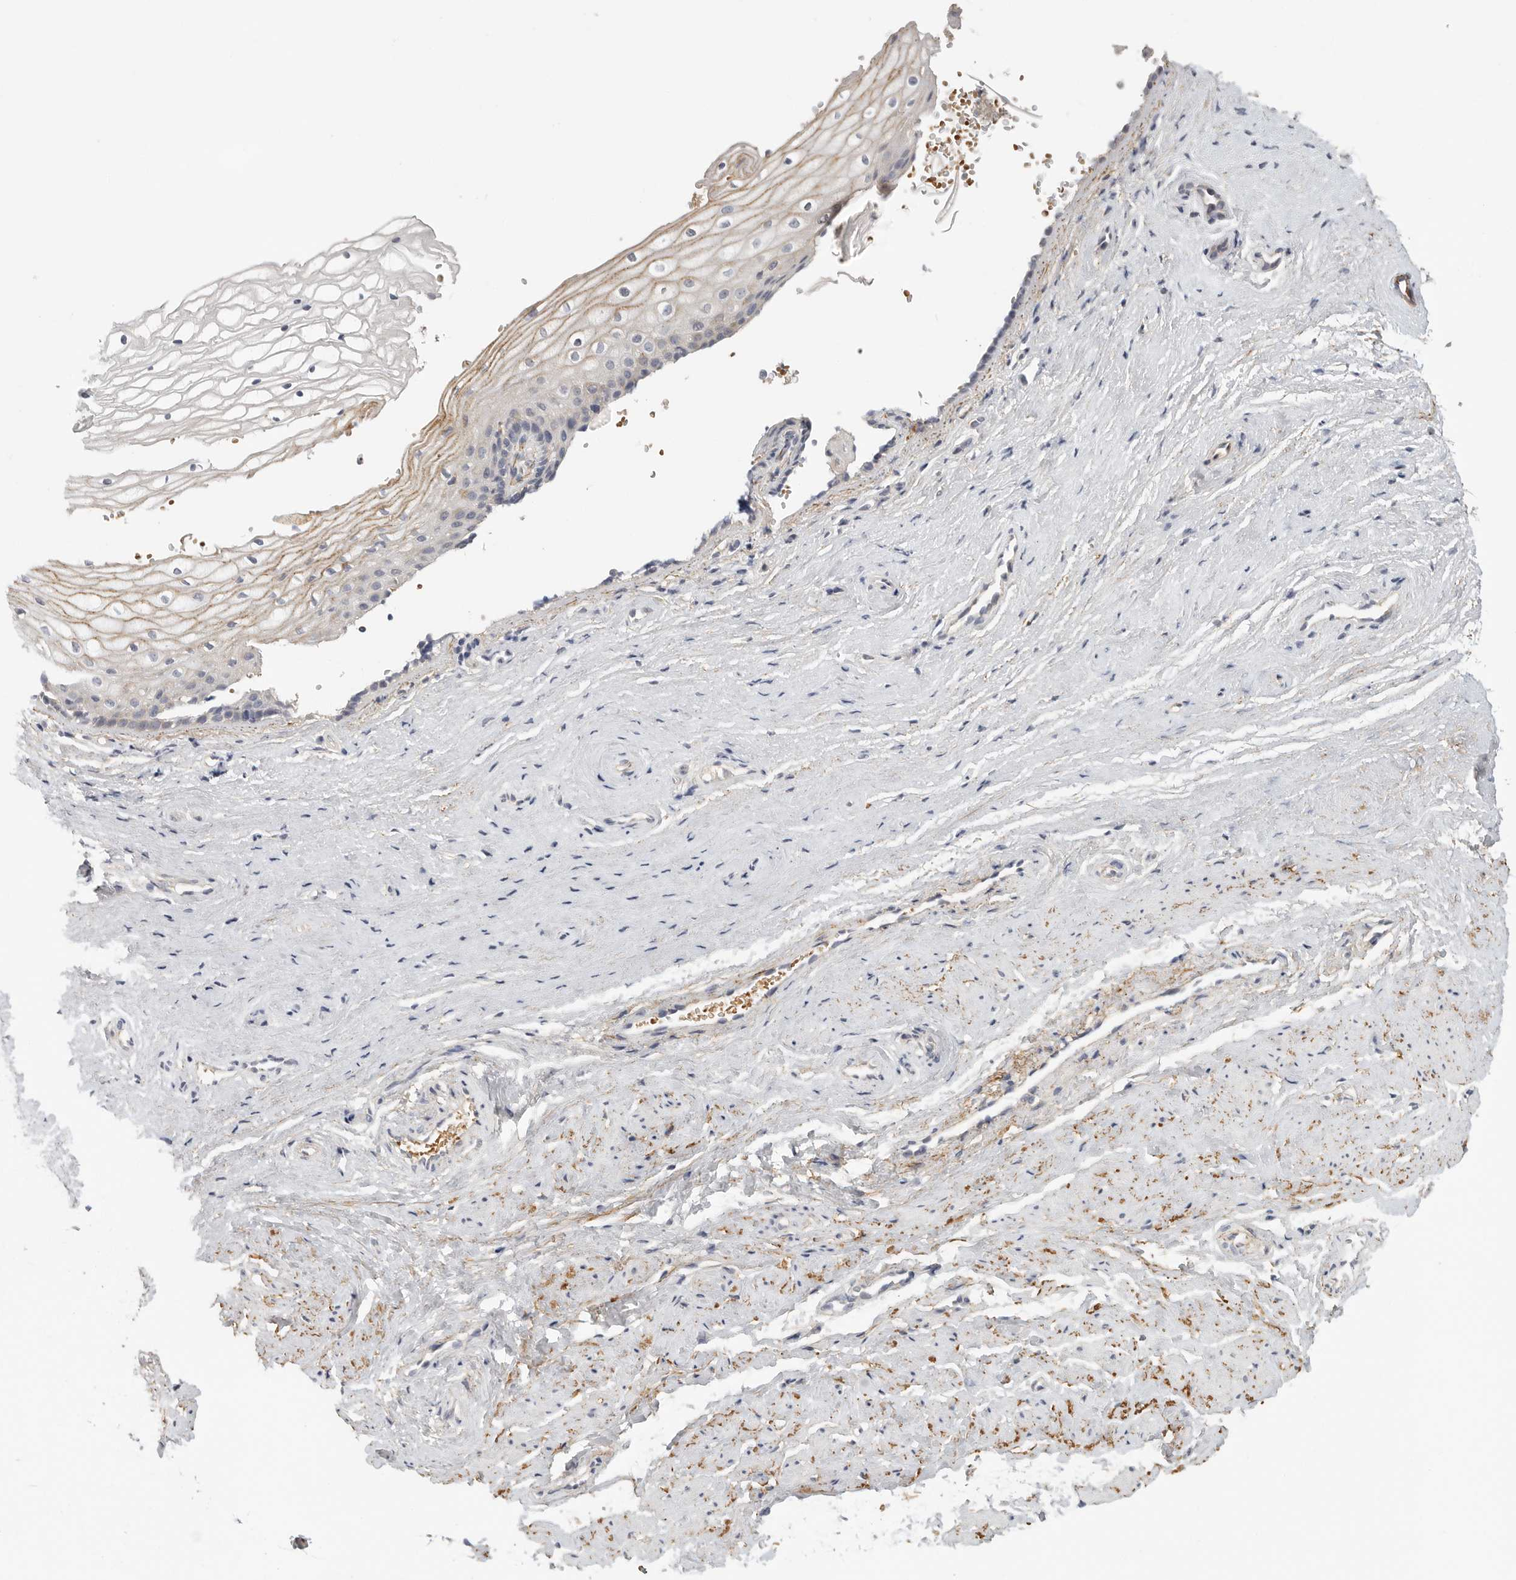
{"staining": {"intensity": "moderate", "quantity": "<25%", "location": "cytoplasmic/membranous"}, "tissue": "vagina", "cell_type": "Squamous epithelial cells", "image_type": "normal", "snomed": [{"axis": "morphology", "description": "Normal tissue, NOS"}, {"axis": "topography", "description": "Vagina"}], "caption": "This photomicrograph exhibits unremarkable vagina stained with IHC to label a protein in brown. The cytoplasmic/membranous of squamous epithelial cells show moderate positivity for the protein. Nuclei are counter-stained blue.", "gene": "CFAP298", "patient": {"sex": "female", "age": 46}}